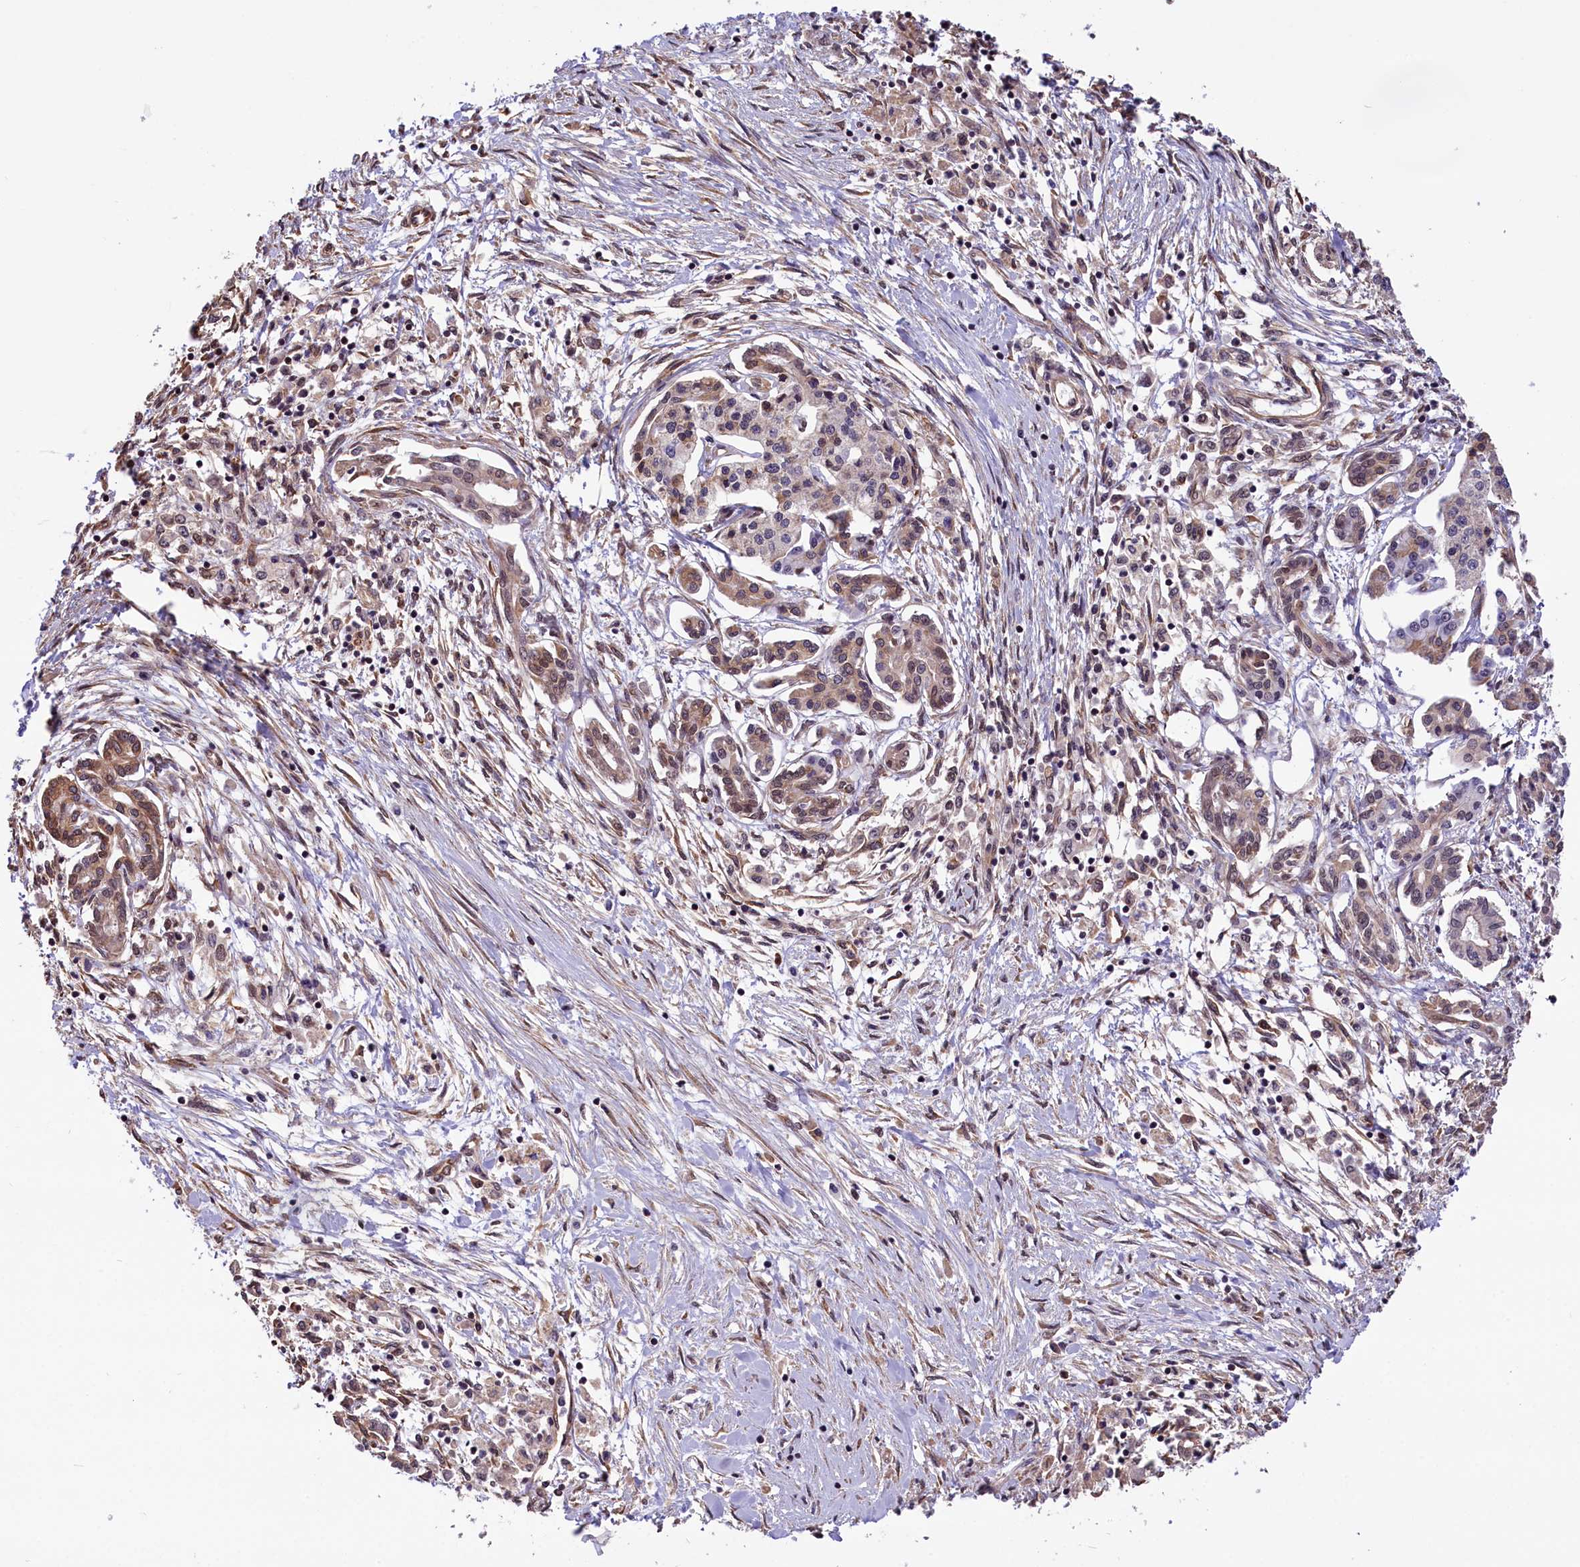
{"staining": {"intensity": "moderate", "quantity": "25%-75%", "location": "cytoplasmic/membranous,nuclear"}, "tissue": "pancreatic cancer", "cell_type": "Tumor cells", "image_type": "cancer", "snomed": [{"axis": "morphology", "description": "Adenocarcinoma, NOS"}, {"axis": "topography", "description": "Pancreas"}], "caption": "Immunohistochemical staining of human adenocarcinoma (pancreatic) reveals medium levels of moderate cytoplasmic/membranous and nuclear protein expression in about 25%-75% of tumor cells.", "gene": "ZC3H4", "patient": {"sex": "female", "age": 50}}